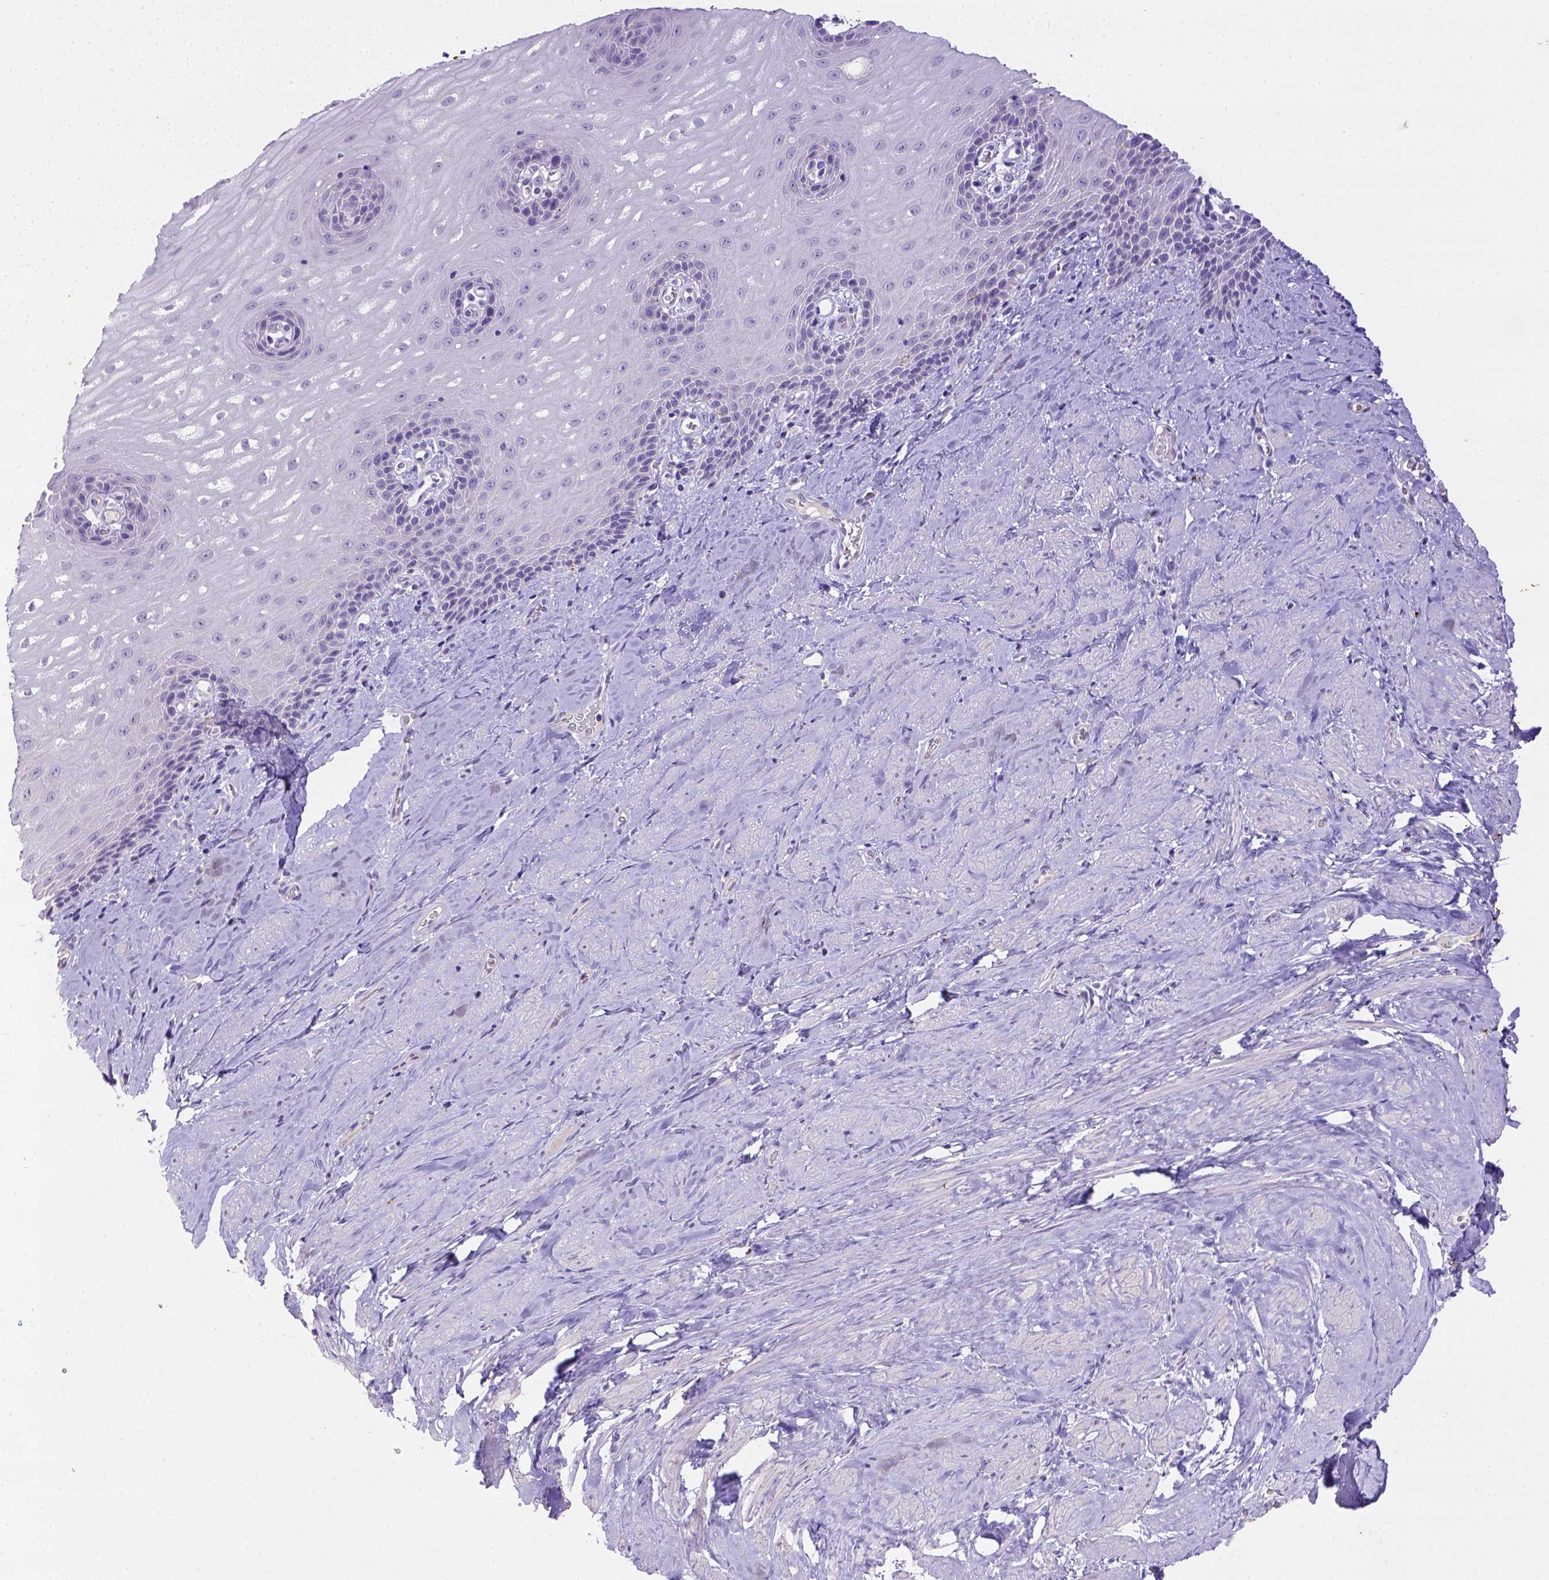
{"staining": {"intensity": "negative", "quantity": "none", "location": "none"}, "tissue": "esophagus", "cell_type": "Squamous epithelial cells", "image_type": "normal", "snomed": [{"axis": "morphology", "description": "Normal tissue, NOS"}, {"axis": "topography", "description": "Esophagus"}], "caption": "Immunohistochemistry image of normal esophagus: esophagus stained with DAB (3,3'-diaminobenzidine) reveals no significant protein positivity in squamous epithelial cells.", "gene": "B3GAT1", "patient": {"sex": "male", "age": 64}}